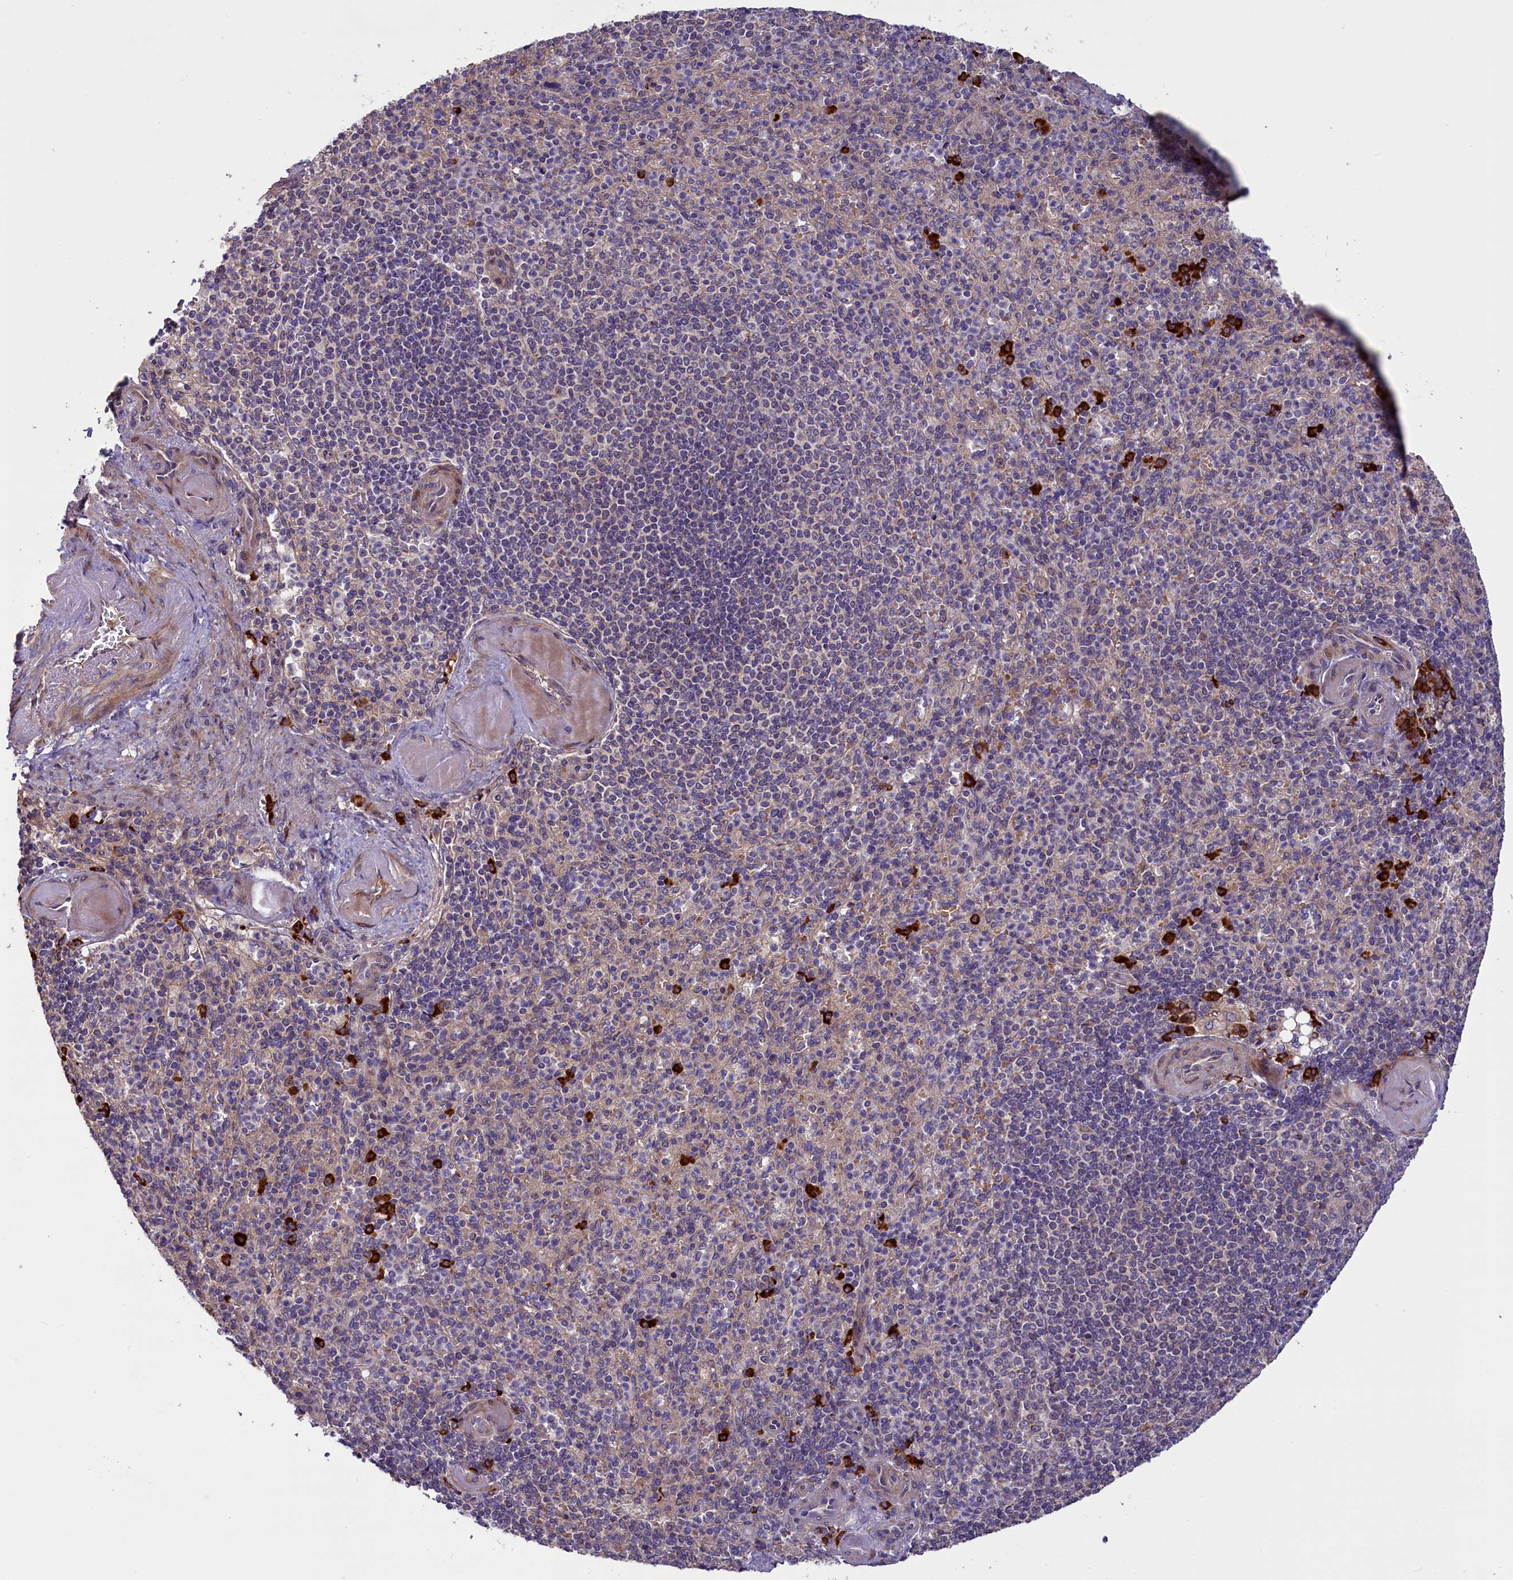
{"staining": {"intensity": "negative", "quantity": "none", "location": "none"}, "tissue": "spleen", "cell_type": "Cells in red pulp", "image_type": "normal", "snomed": [{"axis": "morphology", "description": "Normal tissue, NOS"}, {"axis": "topography", "description": "Spleen"}], "caption": "This is an immunohistochemistry micrograph of benign spleen. There is no positivity in cells in red pulp.", "gene": "FRY", "patient": {"sex": "female", "age": 74}}